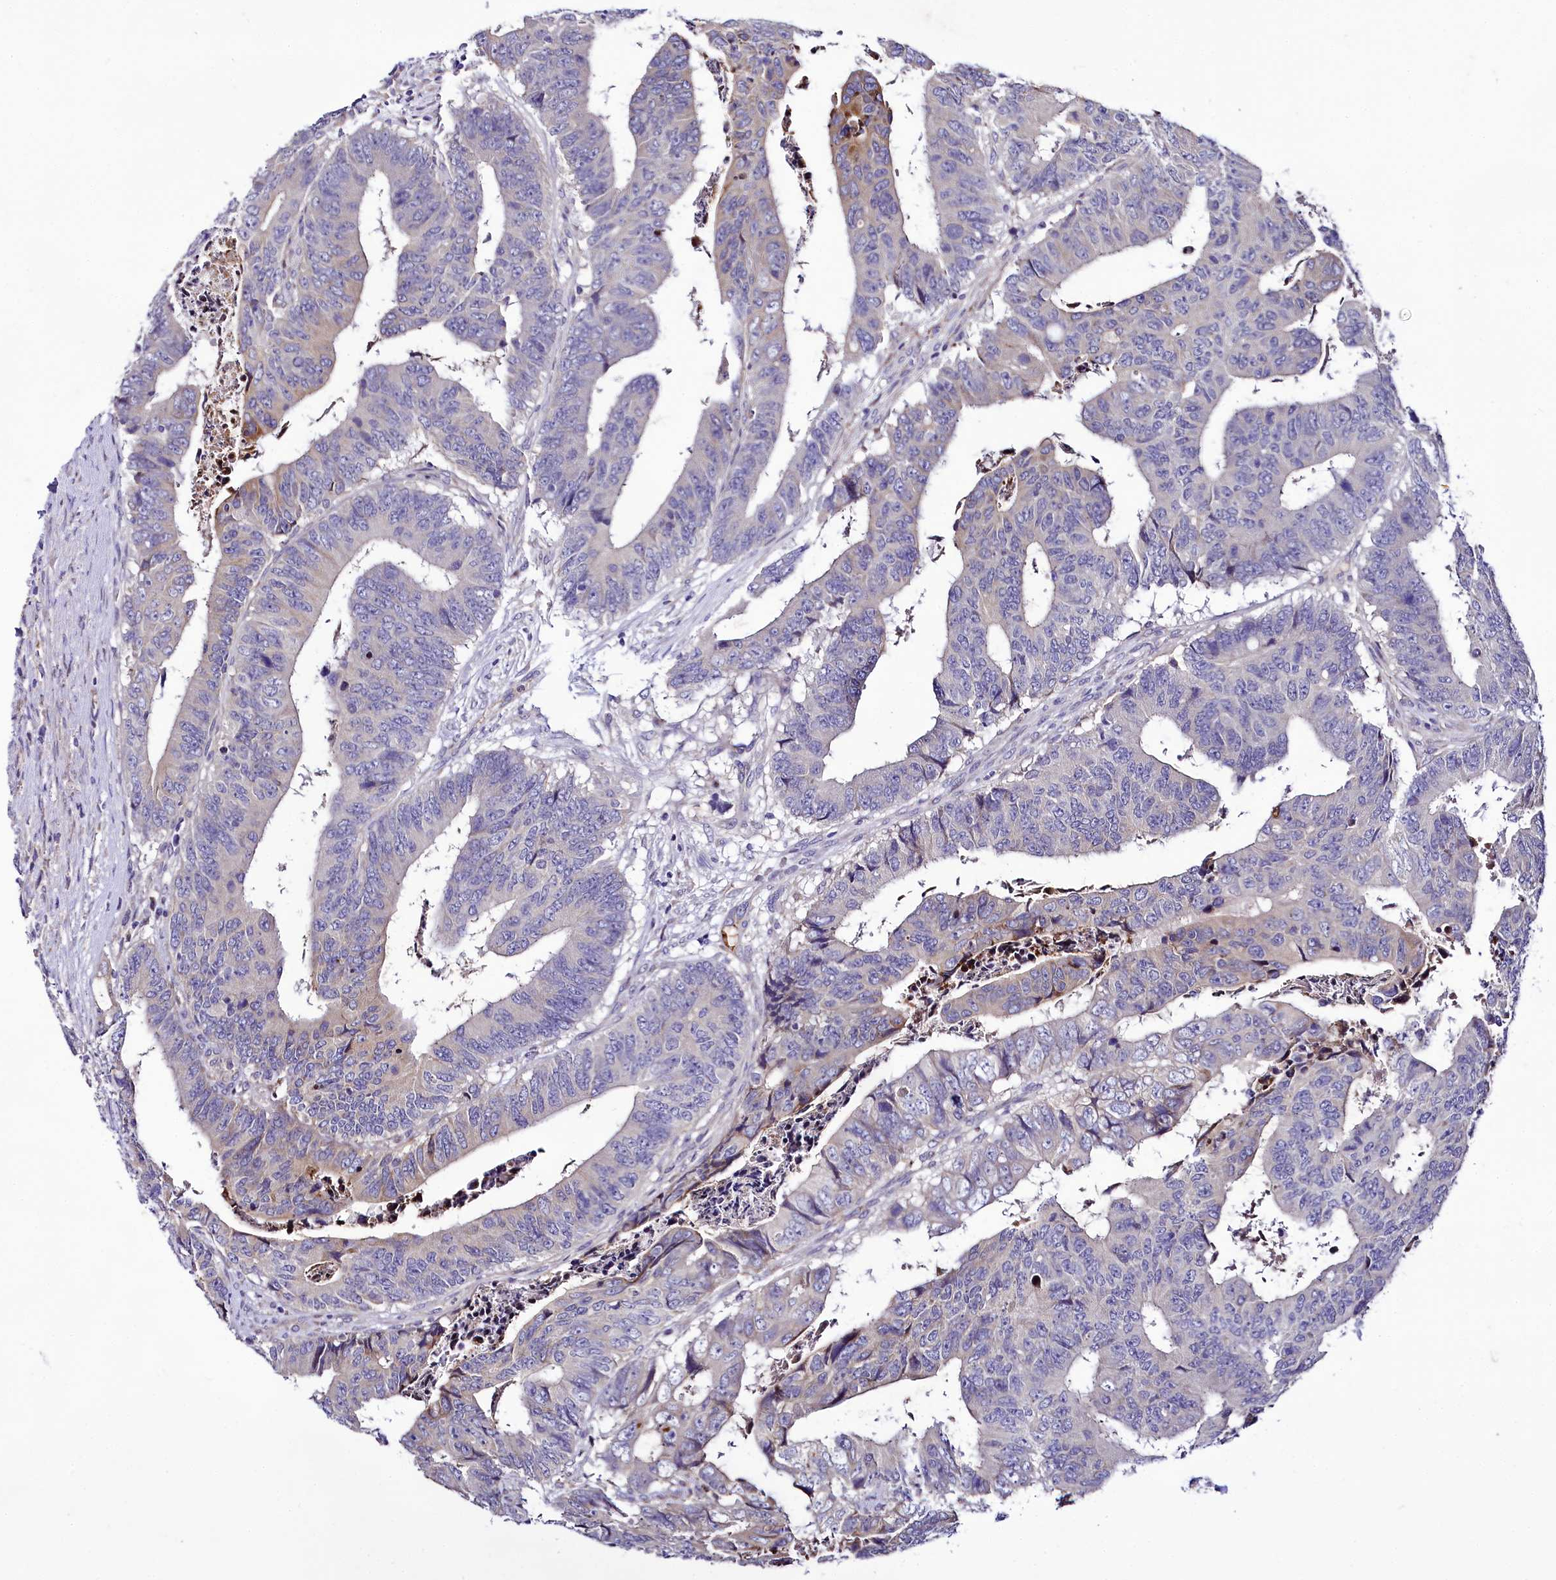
{"staining": {"intensity": "negative", "quantity": "none", "location": "none"}, "tissue": "colorectal cancer", "cell_type": "Tumor cells", "image_type": "cancer", "snomed": [{"axis": "morphology", "description": "Adenocarcinoma, NOS"}, {"axis": "topography", "description": "Rectum"}], "caption": "Tumor cells show no significant expression in colorectal cancer (adenocarcinoma).", "gene": "ZC3H12C", "patient": {"sex": "male", "age": 84}}